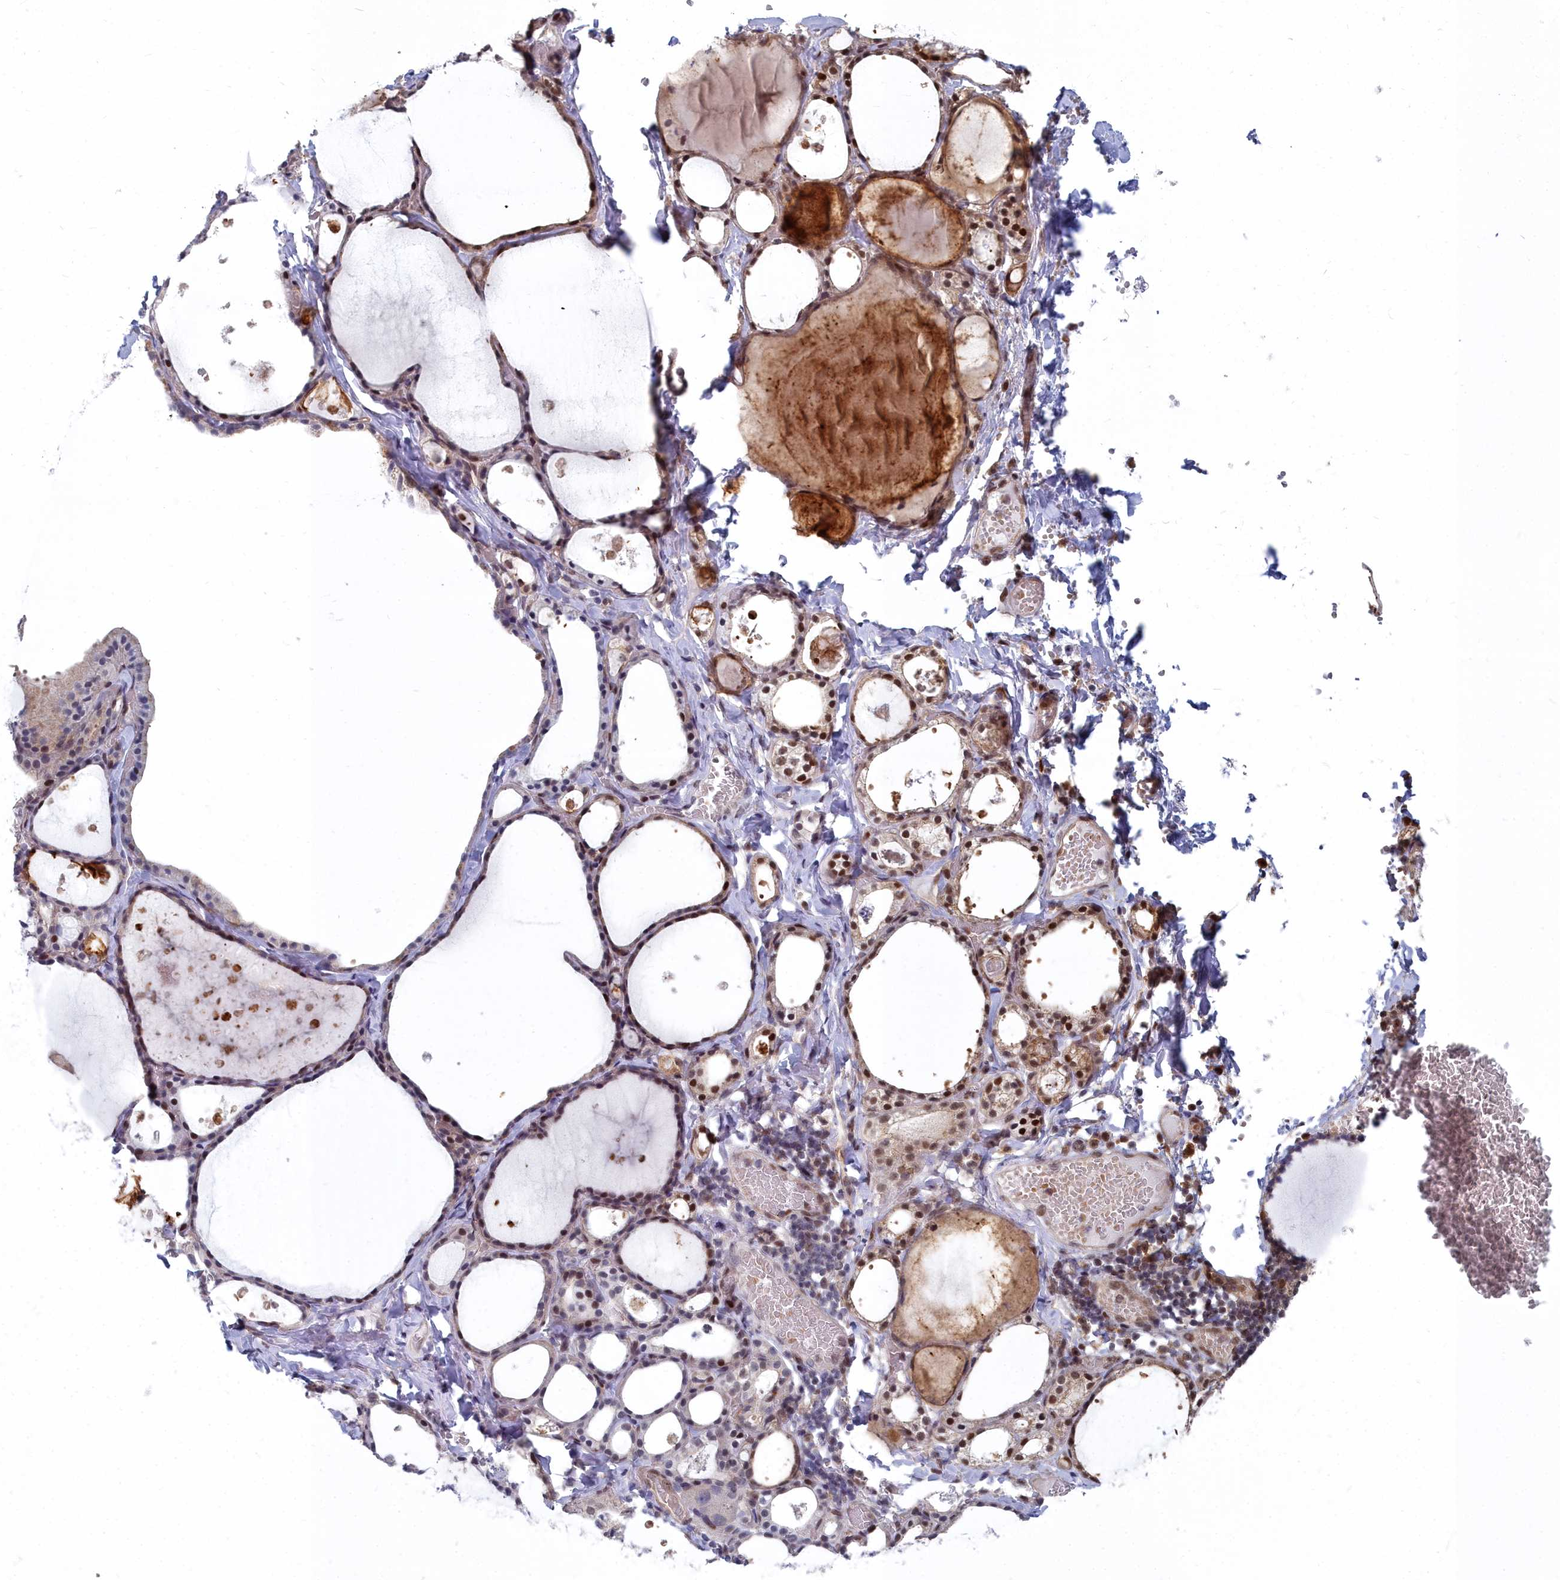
{"staining": {"intensity": "moderate", "quantity": "25%-75%", "location": "nuclear"}, "tissue": "thyroid gland", "cell_type": "Glandular cells", "image_type": "normal", "snomed": [{"axis": "morphology", "description": "Normal tissue, NOS"}, {"axis": "topography", "description": "Thyroid gland"}], "caption": "This photomicrograph shows immunohistochemistry staining of normal thyroid gland, with medium moderate nuclear staining in about 25%-75% of glandular cells.", "gene": "RPS27A", "patient": {"sex": "male", "age": 56}}